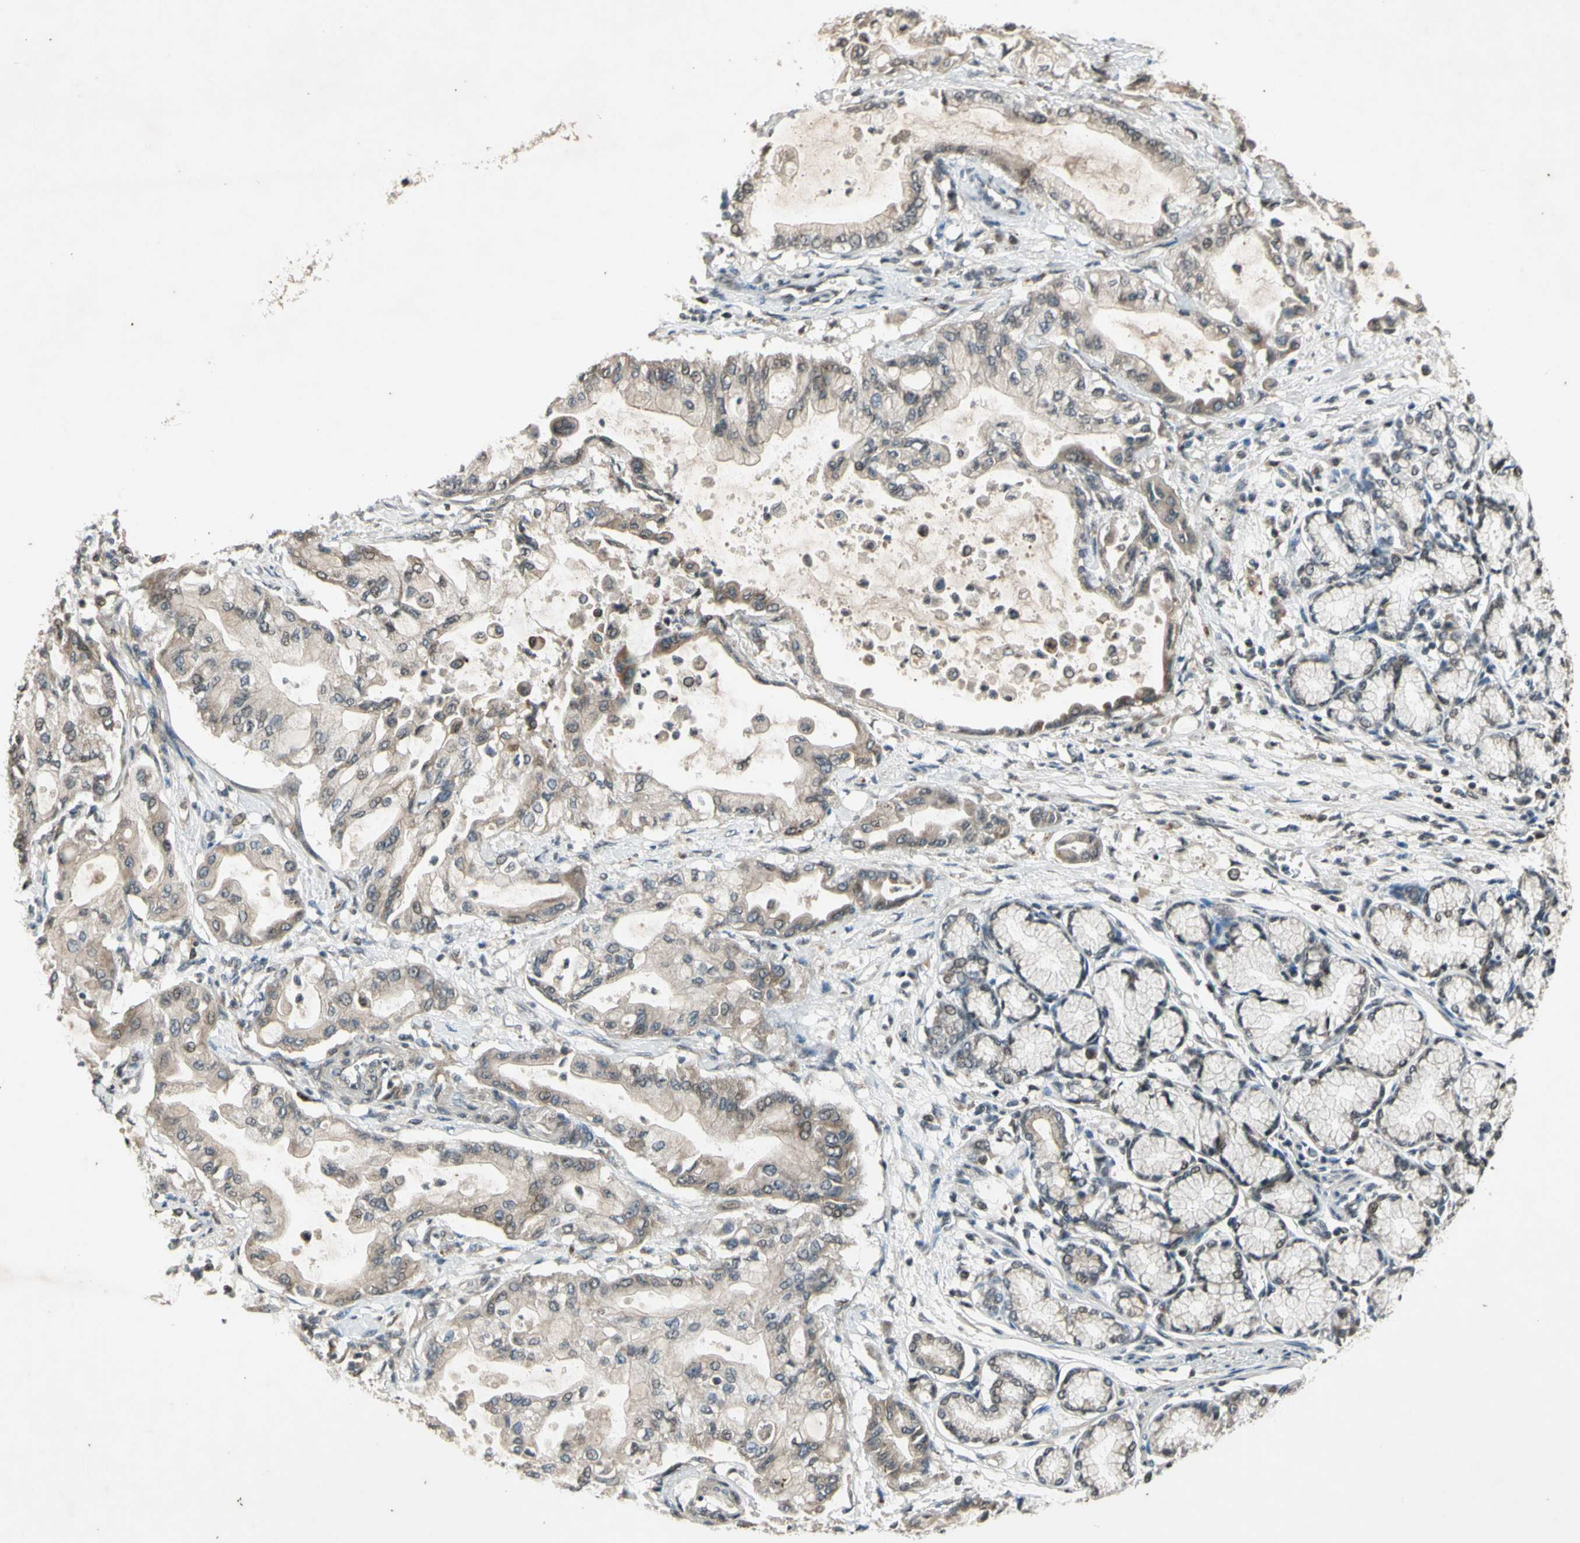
{"staining": {"intensity": "weak", "quantity": "25%-75%", "location": "cytoplasmic/membranous"}, "tissue": "pancreatic cancer", "cell_type": "Tumor cells", "image_type": "cancer", "snomed": [{"axis": "morphology", "description": "Adenocarcinoma, NOS"}, {"axis": "morphology", "description": "Adenocarcinoma, metastatic, NOS"}, {"axis": "topography", "description": "Lymph node"}, {"axis": "topography", "description": "Pancreas"}, {"axis": "topography", "description": "Duodenum"}], "caption": "Protein expression analysis of human pancreatic metastatic adenocarcinoma reveals weak cytoplasmic/membranous staining in approximately 25%-75% of tumor cells.", "gene": "EFNB2", "patient": {"sex": "female", "age": 64}}